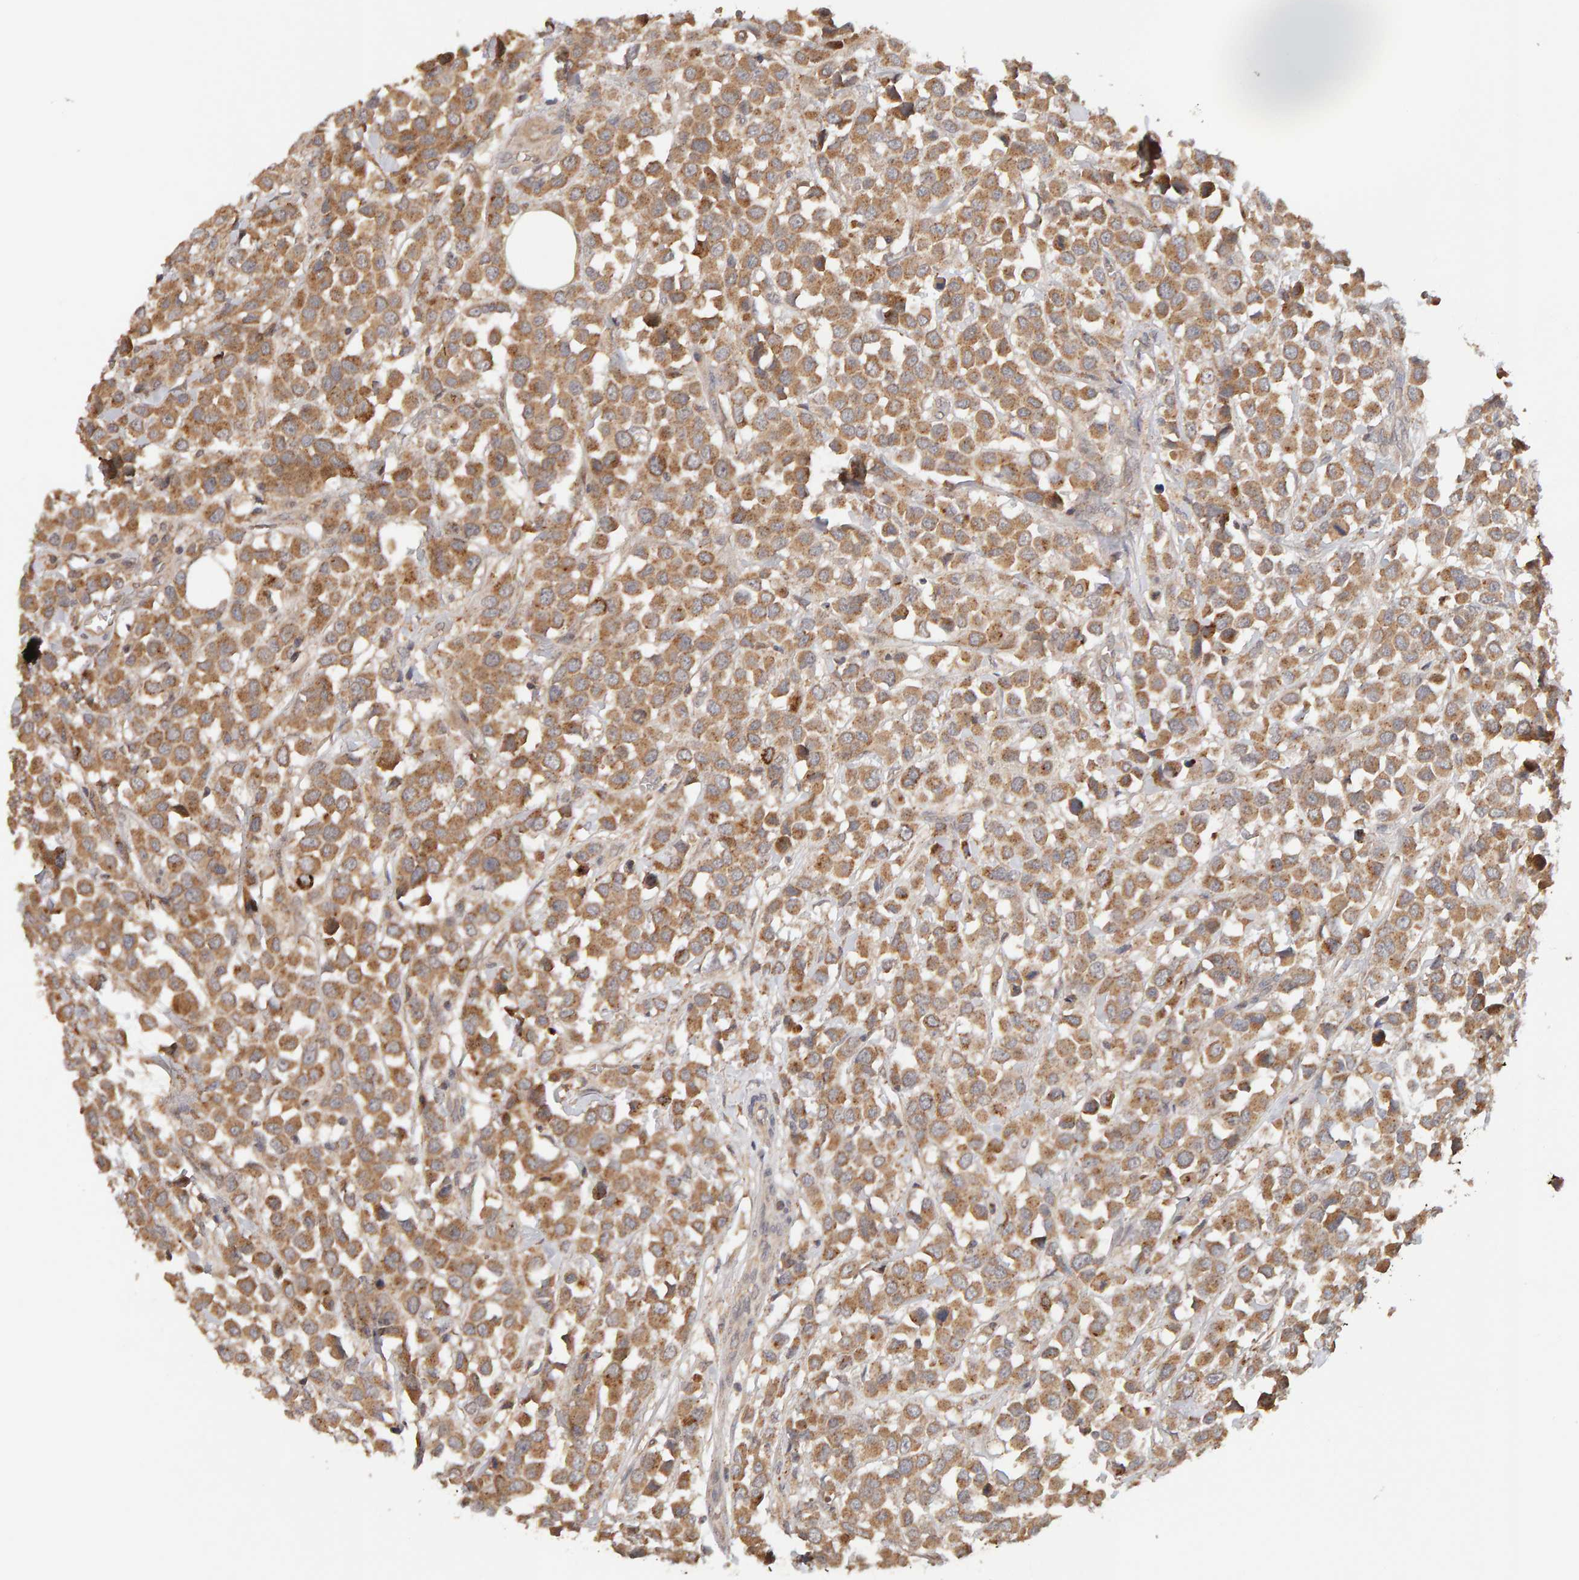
{"staining": {"intensity": "moderate", "quantity": ">75%", "location": "cytoplasmic/membranous"}, "tissue": "breast cancer", "cell_type": "Tumor cells", "image_type": "cancer", "snomed": [{"axis": "morphology", "description": "Duct carcinoma"}, {"axis": "topography", "description": "Breast"}], "caption": "Tumor cells exhibit moderate cytoplasmic/membranous positivity in approximately >75% of cells in breast cancer.", "gene": "DNAJC7", "patient": {"sex": "female", "age": 61}}